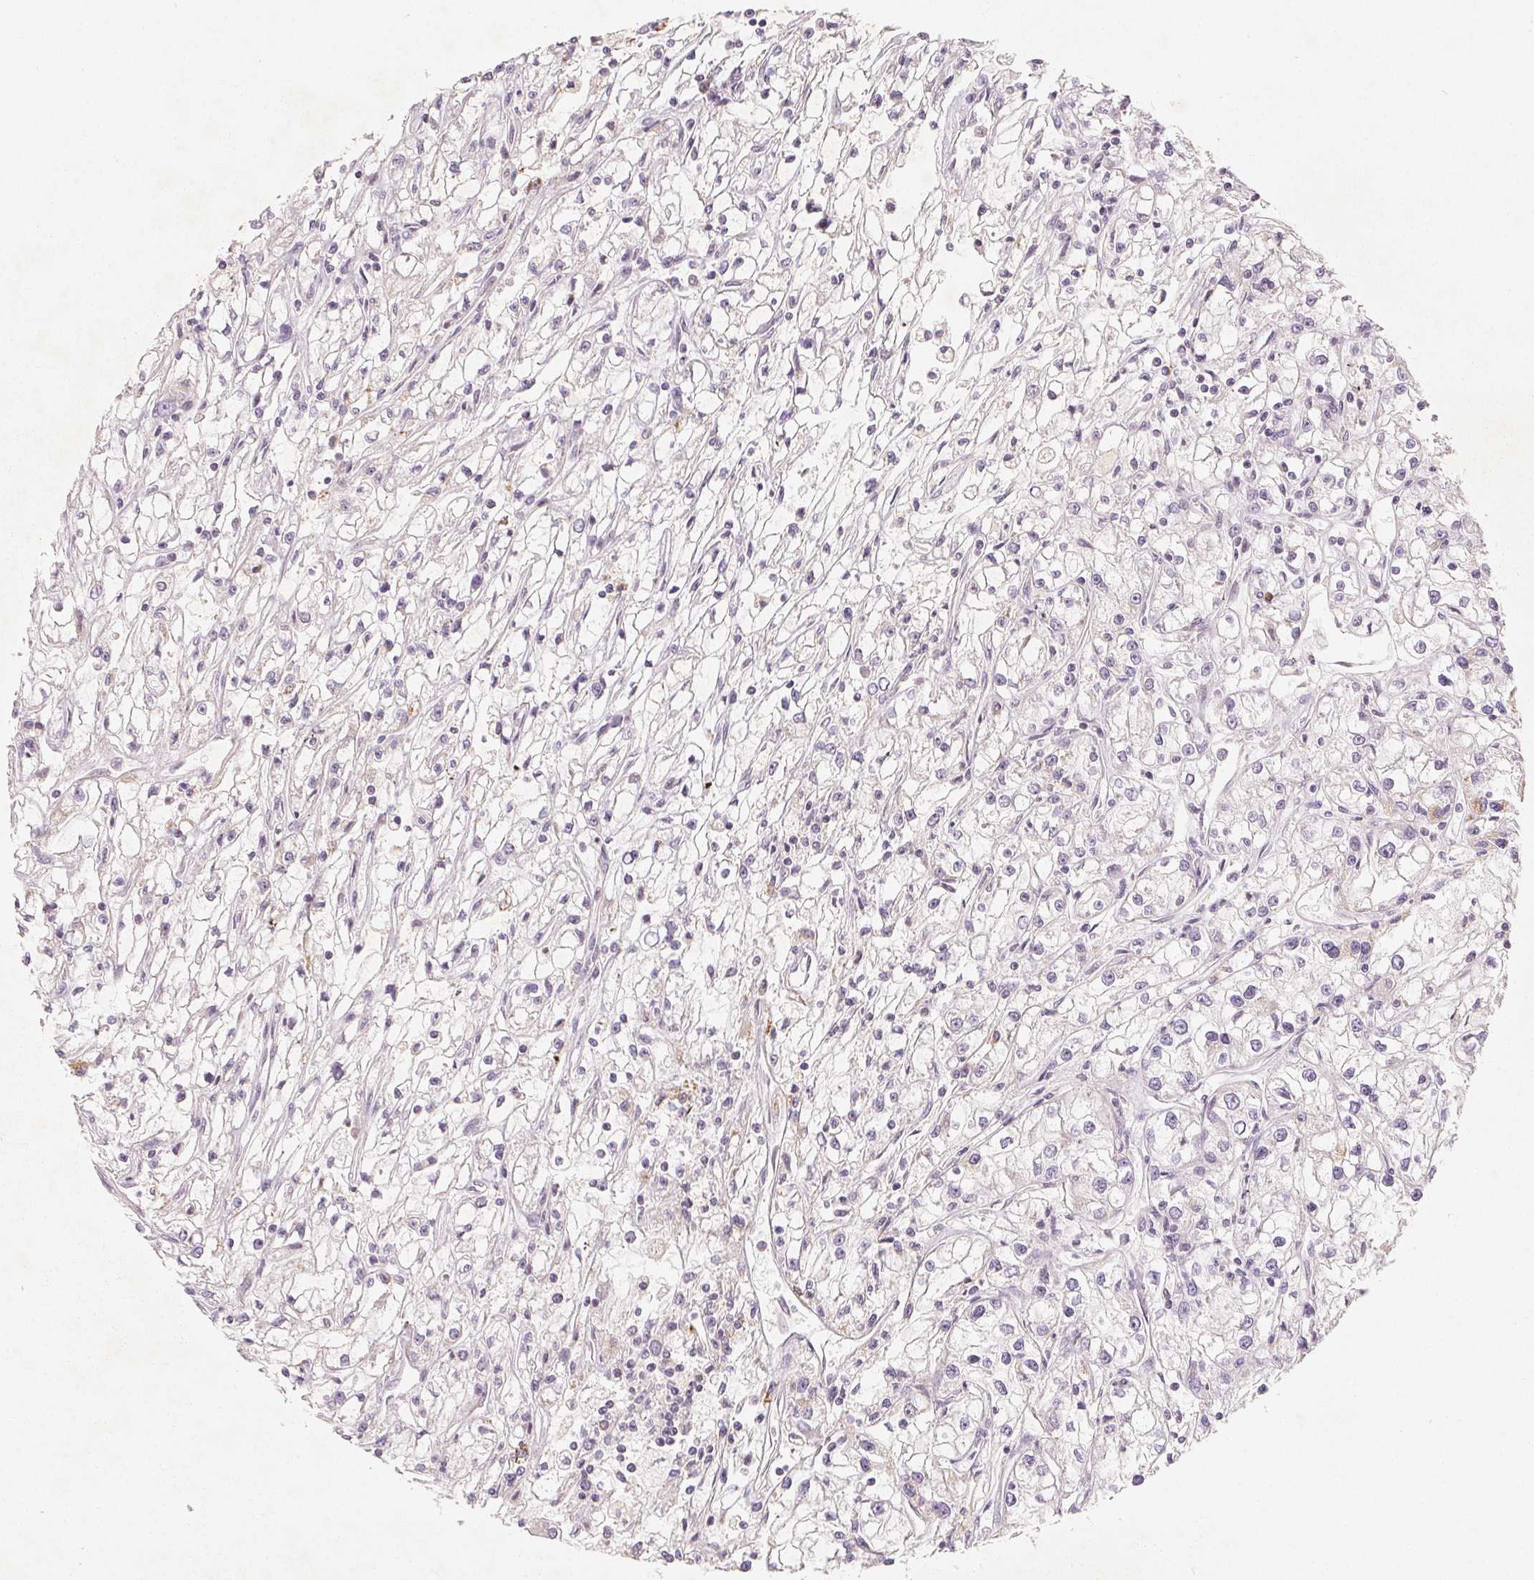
{"staining": {"intensity": "negative", "quantity": "none", "location": "none"}, "tissue": "renal cancer", "cell_type": "Tumor cells", "image_type": "cancer", "snomed": [{"axis": "morphology", "description": "Adenocarcinoma, NOS"}, {"axis": "topography", "description": "Kidney"}], "caption": "A photomicrograph of renal cancer (adenocarcinoma) stained for a protein displays no brown staining in tumor cells. Nuclei are stained in blue.", "gene": "GHITM", "patient": {"sex": "female", "age": 59}}